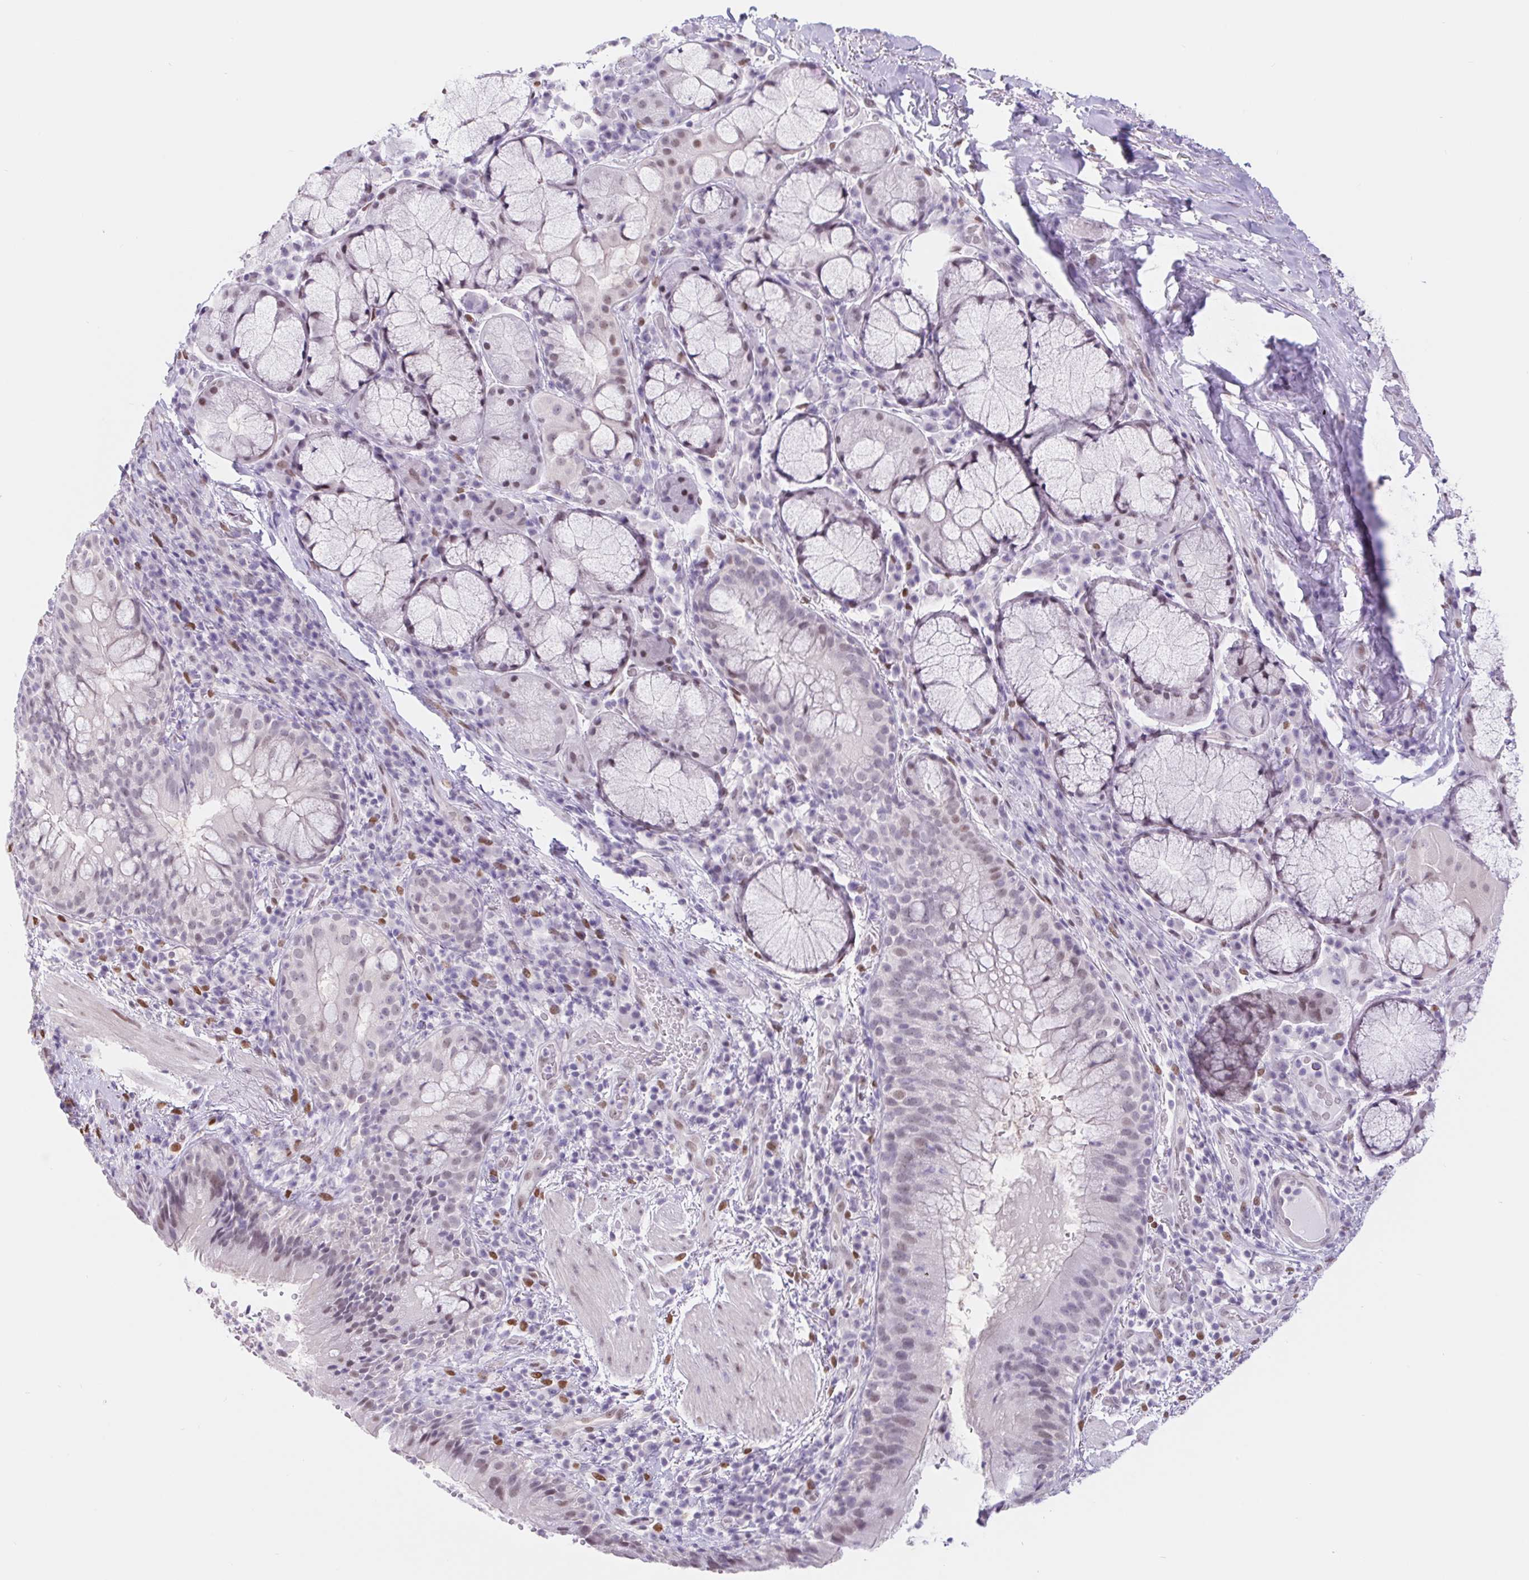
{"staining": {"intensity": "weak", "quantity": "25%-75%", "location": "nuclear"}, "tissue": "bronchus", "cell_type": "Respiratory epithelial cells", "image_type": "normal", "snomed": [{"axis": "morphology", "description": "Normal tissue, NOS"}, {"axis": "topography", "description": "Lymph node"}, {"axis": "topography", "description": "Bronchus"}], "caption": "Human bronchus stained with a brown dye displays weak nuclear positive positivity in about 25%-75% of respiratory epithelial cells.", "gene": "CAND1", "patient": {"sex": "male", "age": 56}}